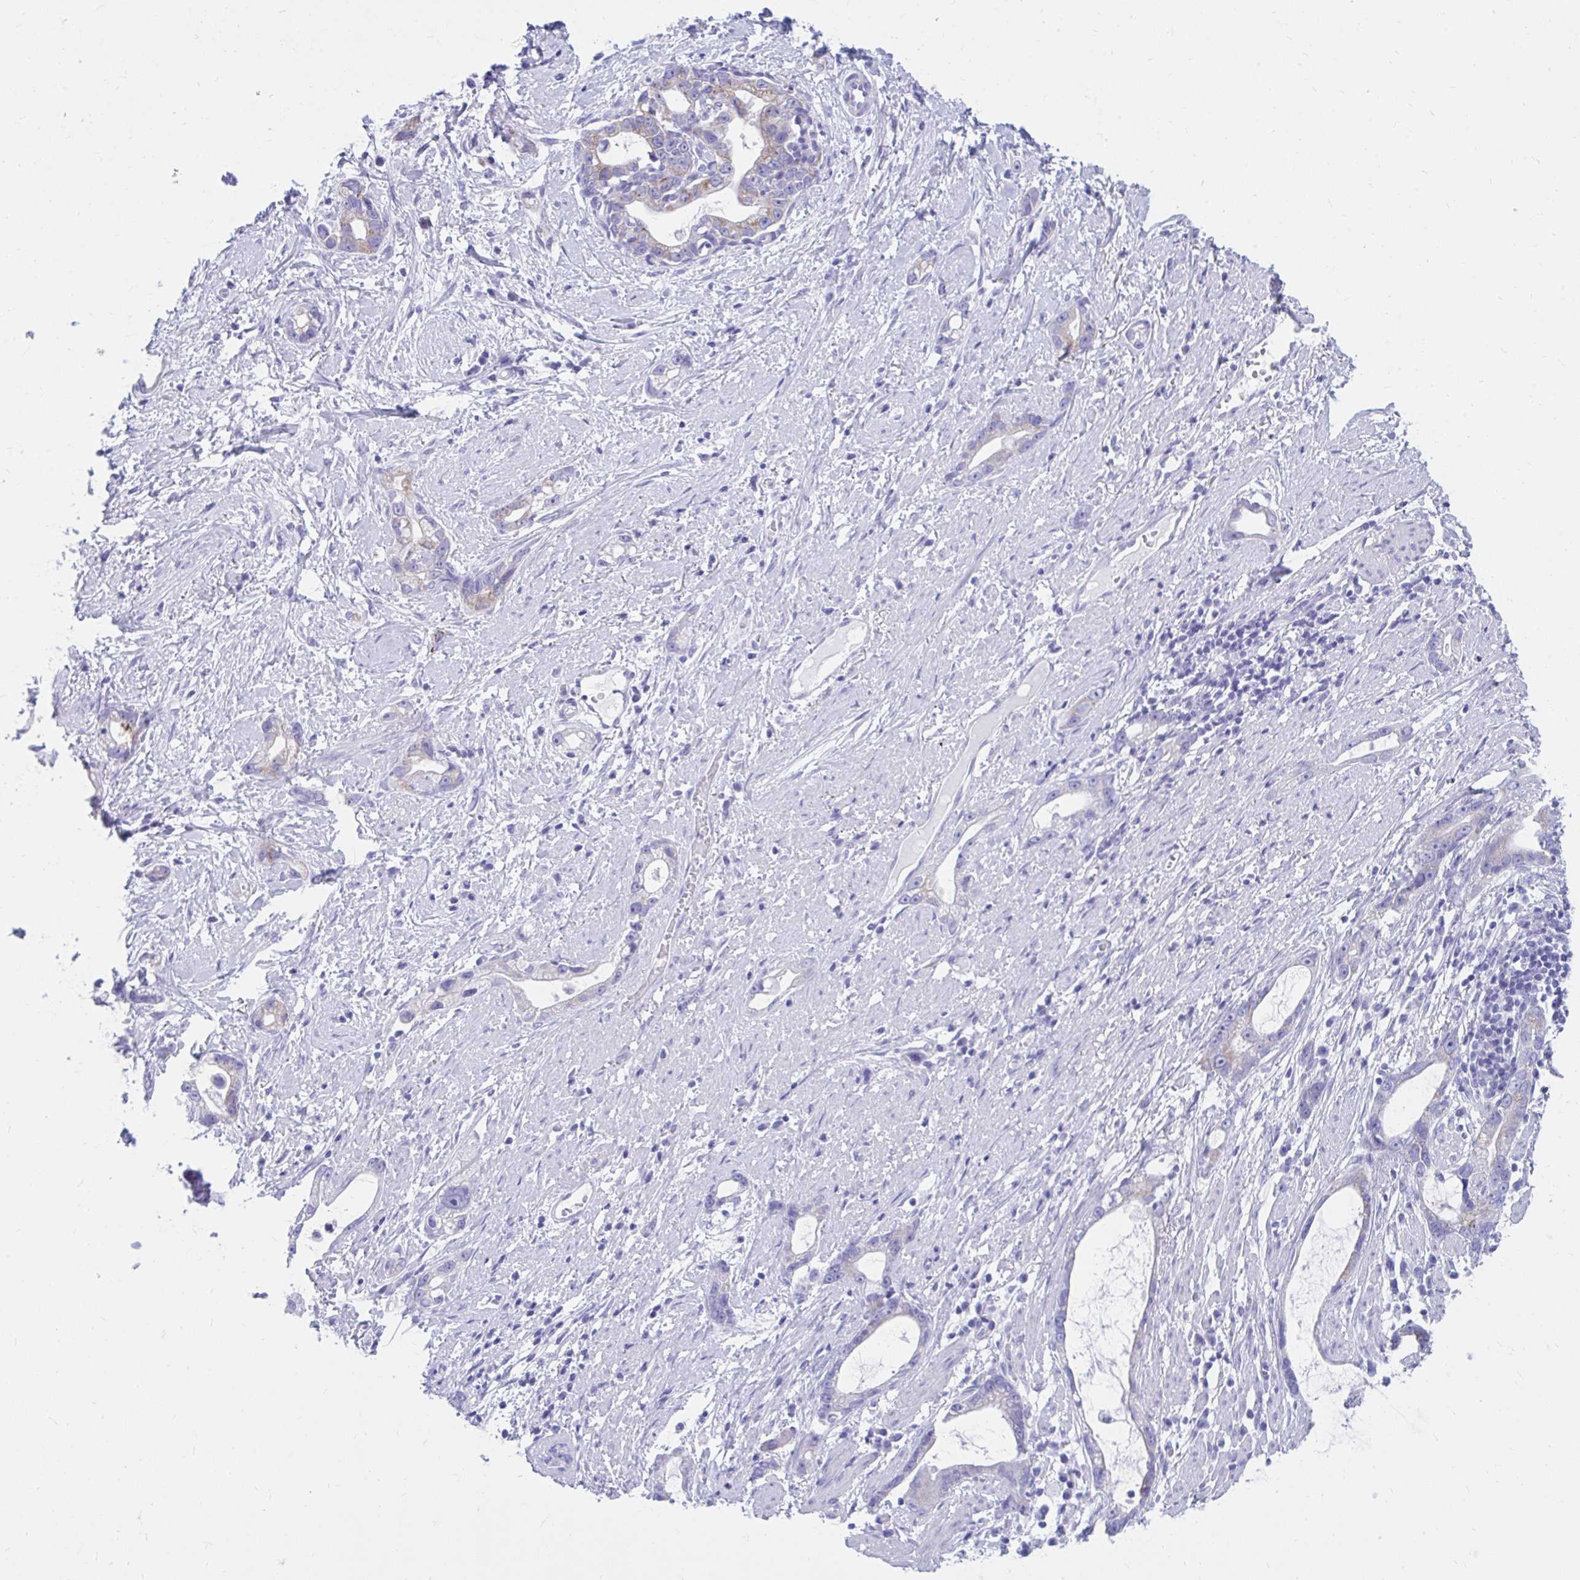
{"staining": {"intensity": "negative", "quantity": "none", "location": "none"}, "tissue": "stomach cancer", "cell_type": "Tumor cells", "image_type": "cancer", "snomed": [{"axis": "morphology", "description": "Adenocarcinoma, NOS"}, {"axis": "topography", "description": "Stomach"}], "caption": "Stomach cancer (adenocarcinoma) stained for a protein using immunohistochemistry (IHC) demonstrates no staining tumor cells.", "gene": "SHISA8", "patient": {"sex": "male", "age": 55}}